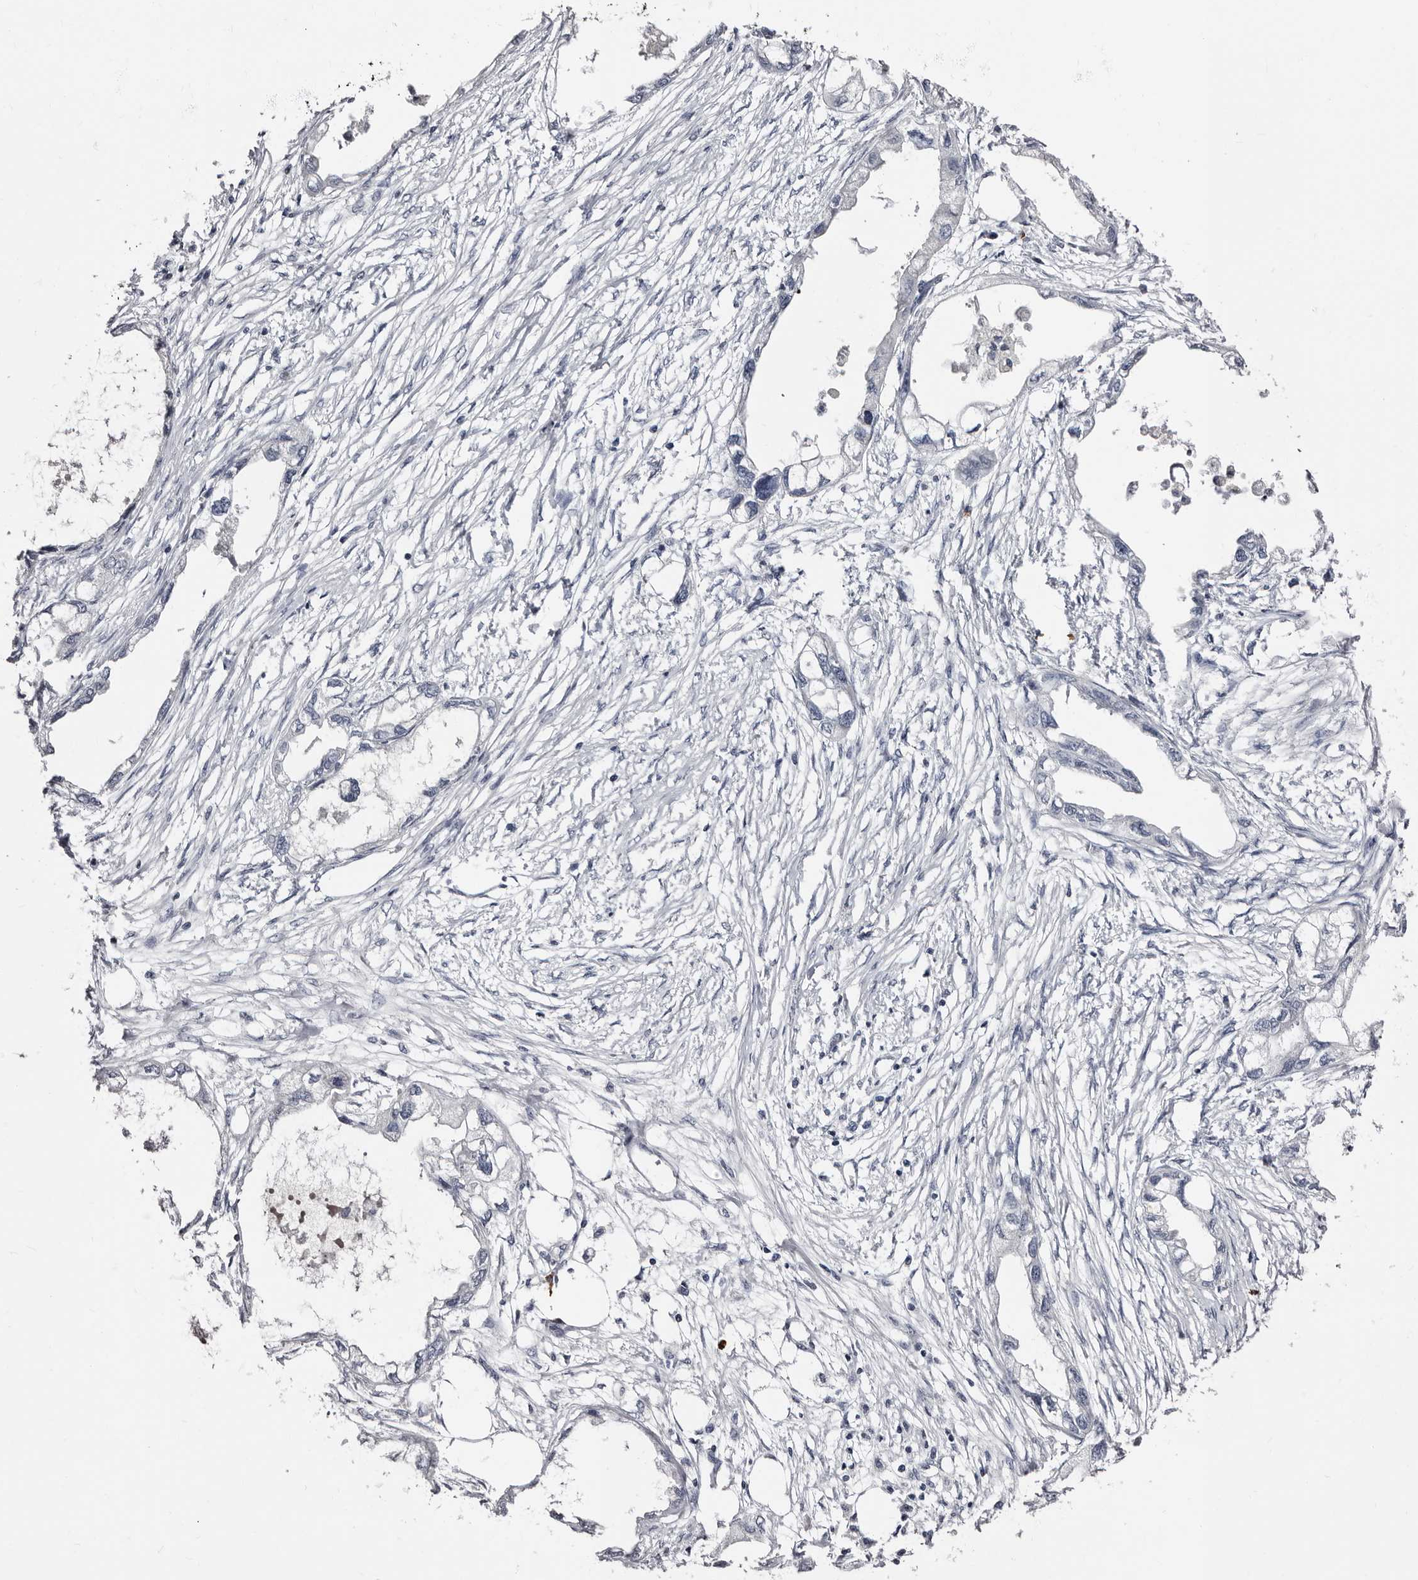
{"staining": {"intensity": "negative", "quantity": "none", "location": "none"}, "tissue": "endometrial cancer", "cell_type": "Tumor cells", "image_type": "cancer", "snomed": [{"axis": "morphology", "description": "Adenocarcinoma, NOS"}, {"axis": "morphology", "description": "Adenocarcinoma, metastatic, NOS"}, {"axis": "topography", "description": "Adipose tissue"}, {"axis": "topography", "description": "Endometrium"}], "caption": "The immunohistochemistry (IHC) image has no significant staining in tumor cells of endometrial metastatic adenocarcinoma tissue.", "gene": "TBC1D22B", "patient": {"sex": "female", "age": 67}}